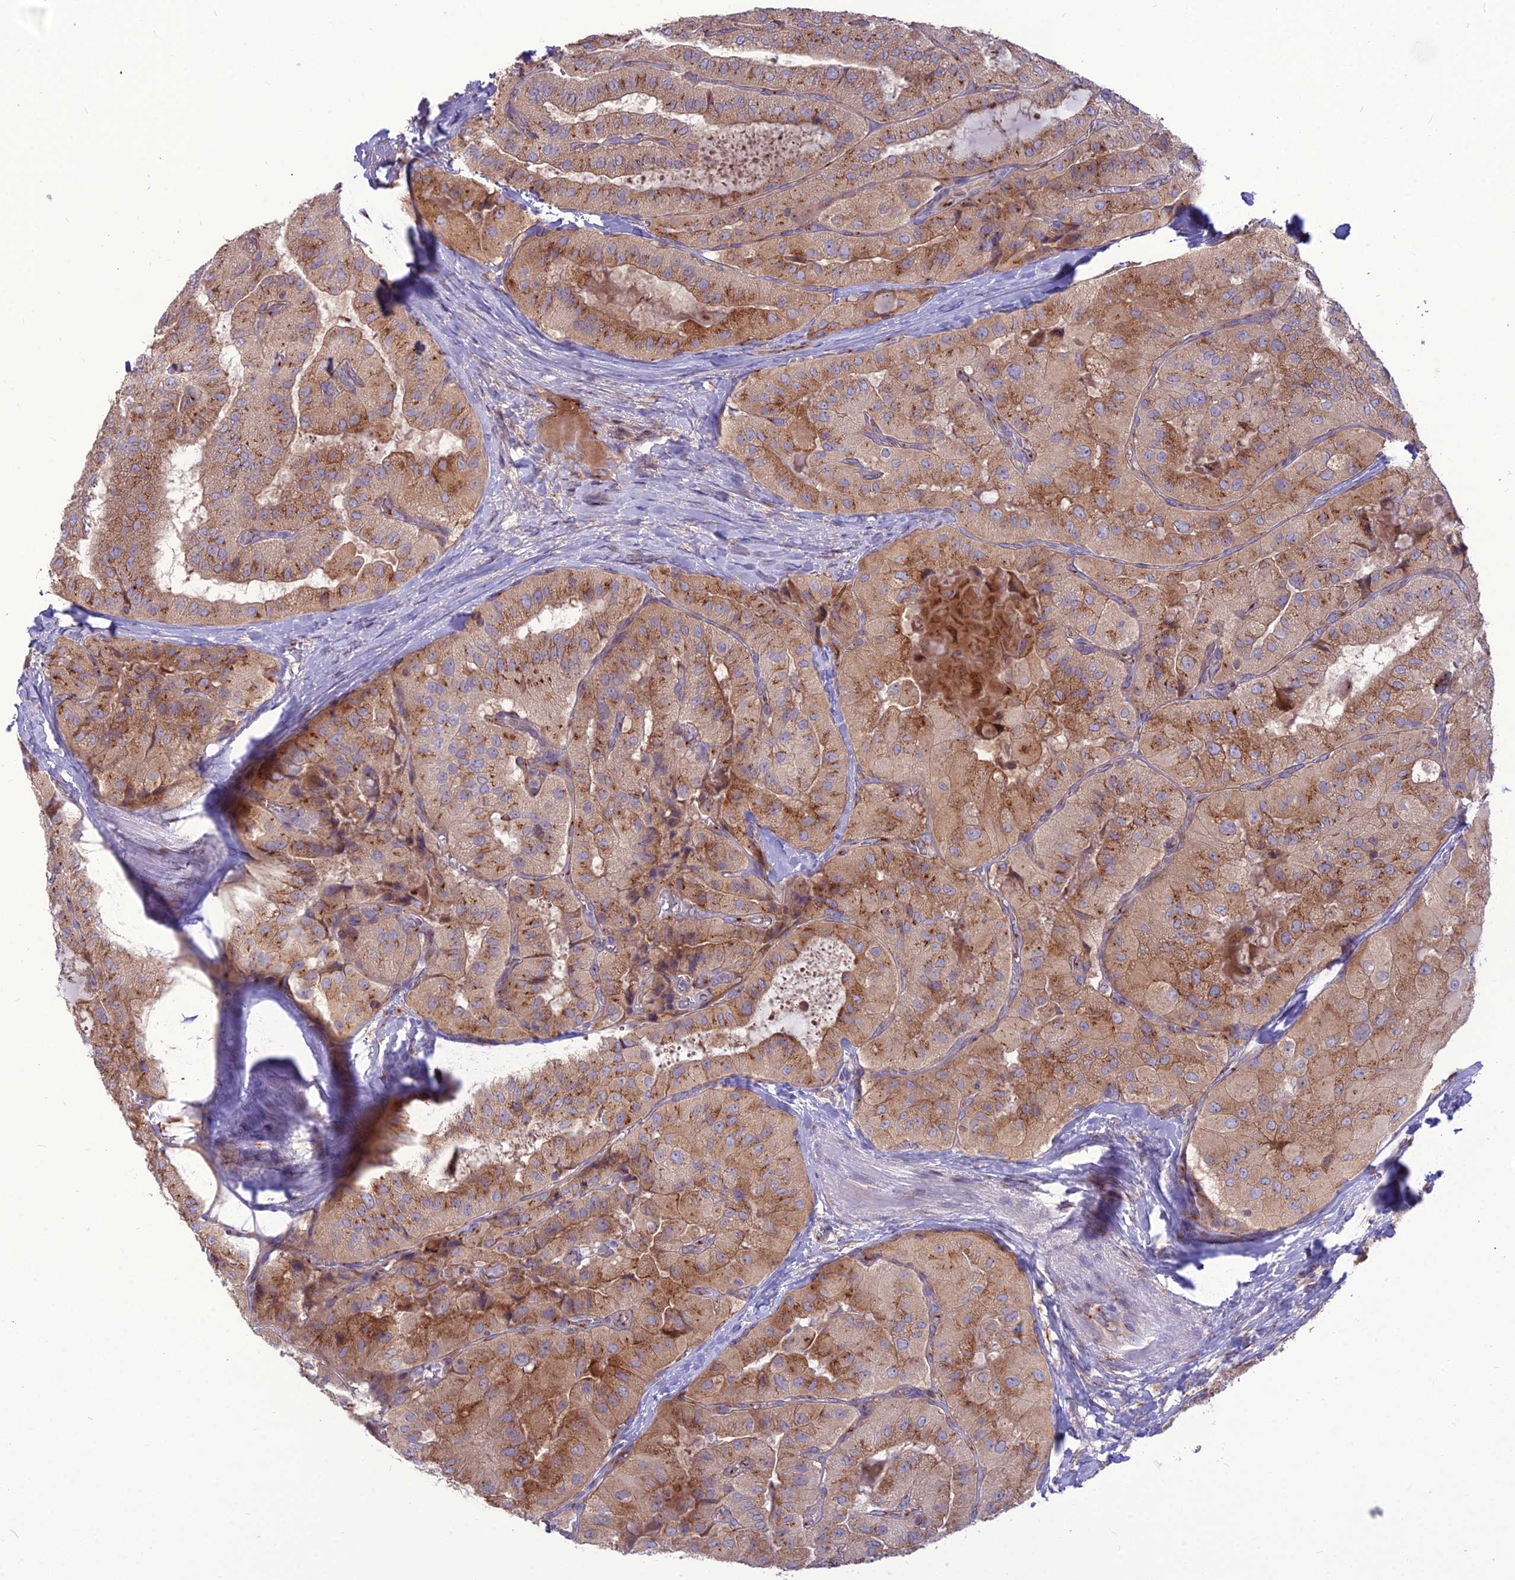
{"staining": {"intensity": "moderate", "quantity": ">75%", "location": "cytoplasmic/membranous"}, "tissue": "thyroid cancer", "cell_type": "Tumor cells", "image_type": "cancer", "snomed": [{"axis": "morphology", "description": "Normal tissue, NOS"}, {"axis": "morphology", "description": "Papillary adenocarcinoma, NOS"}, {"axis": "topography", "description": "Thyroid gland"}], "caption": "Thyroid cancer (papillary adenocarcinoma) stained with DAB (3,3'-diaminobenzidine) immunohistochemistry (IHC) demonstrates medium levels of moderate cytoplasmic/membranous expression in approximately >75% of tumor cells. The staining was performed using DAB (3,3'-diaminobenzidine) to visualize the protein expression in brown, while the nuclei were stained in blue with hematoxylin (Magnification: 20x).", "gene": "SPRYD7", "patient": {"sex": "female", "age": 59}}